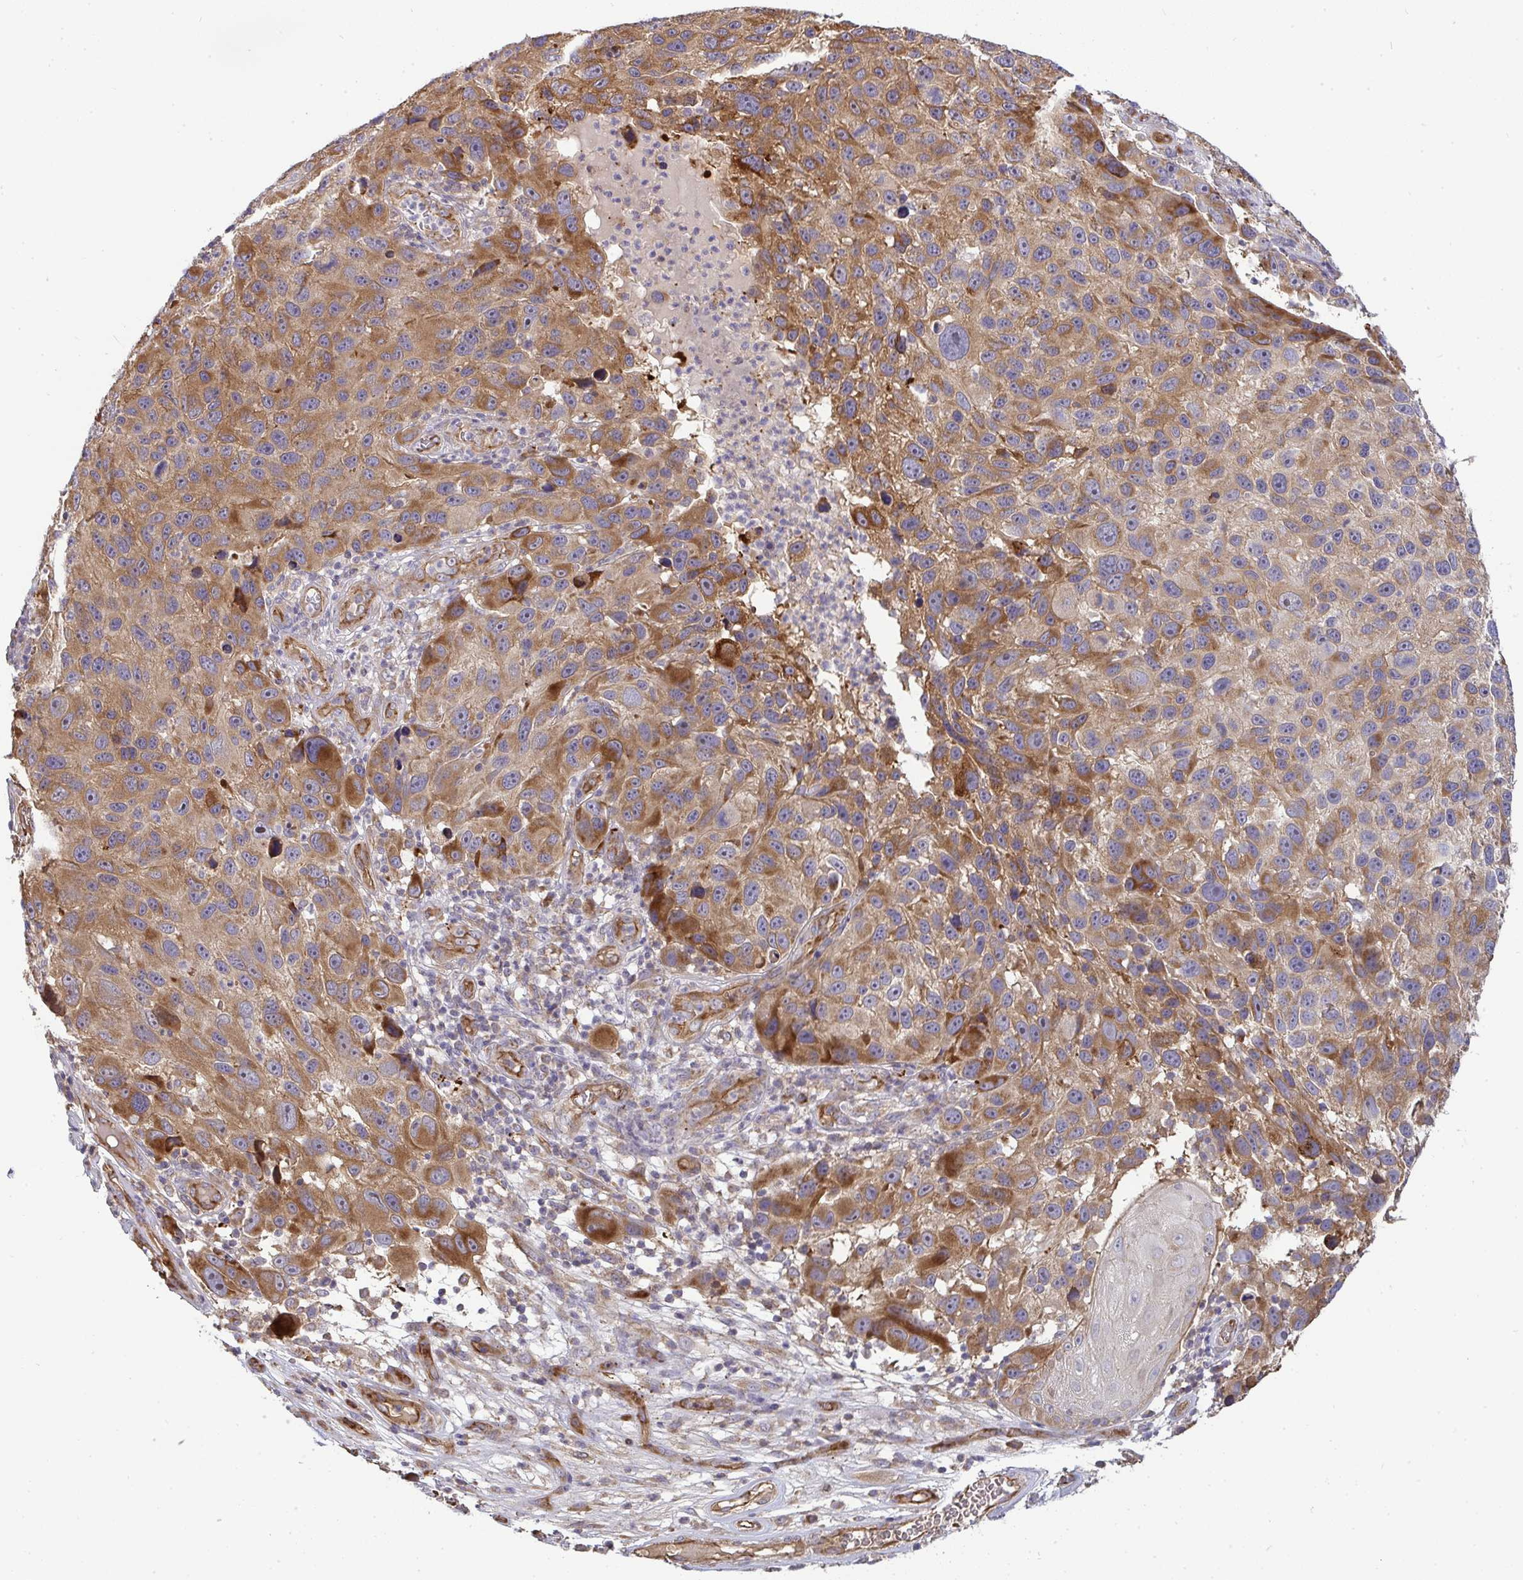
{"staining": {"intensity": "strong", "quantity": ">75%", "location": "cytoplasmic/membranous"}, "tissue": "melanoma", "cell_type": "Tumor cells", "image_type": "cancer", "snomed": [{"axis": "morphology", "description": "Malignant melanoma, NOS"}, {"axis": "topography", "description": "Skin"}], "caption": "About >75% of tumor cells in malignant melanoma display strong cytoplasmic/membranous protein staining as visualized by brown immunohistochemical staining.", "gene": "B4GALT6", "patient": {"sex": "male", "age": 53}}